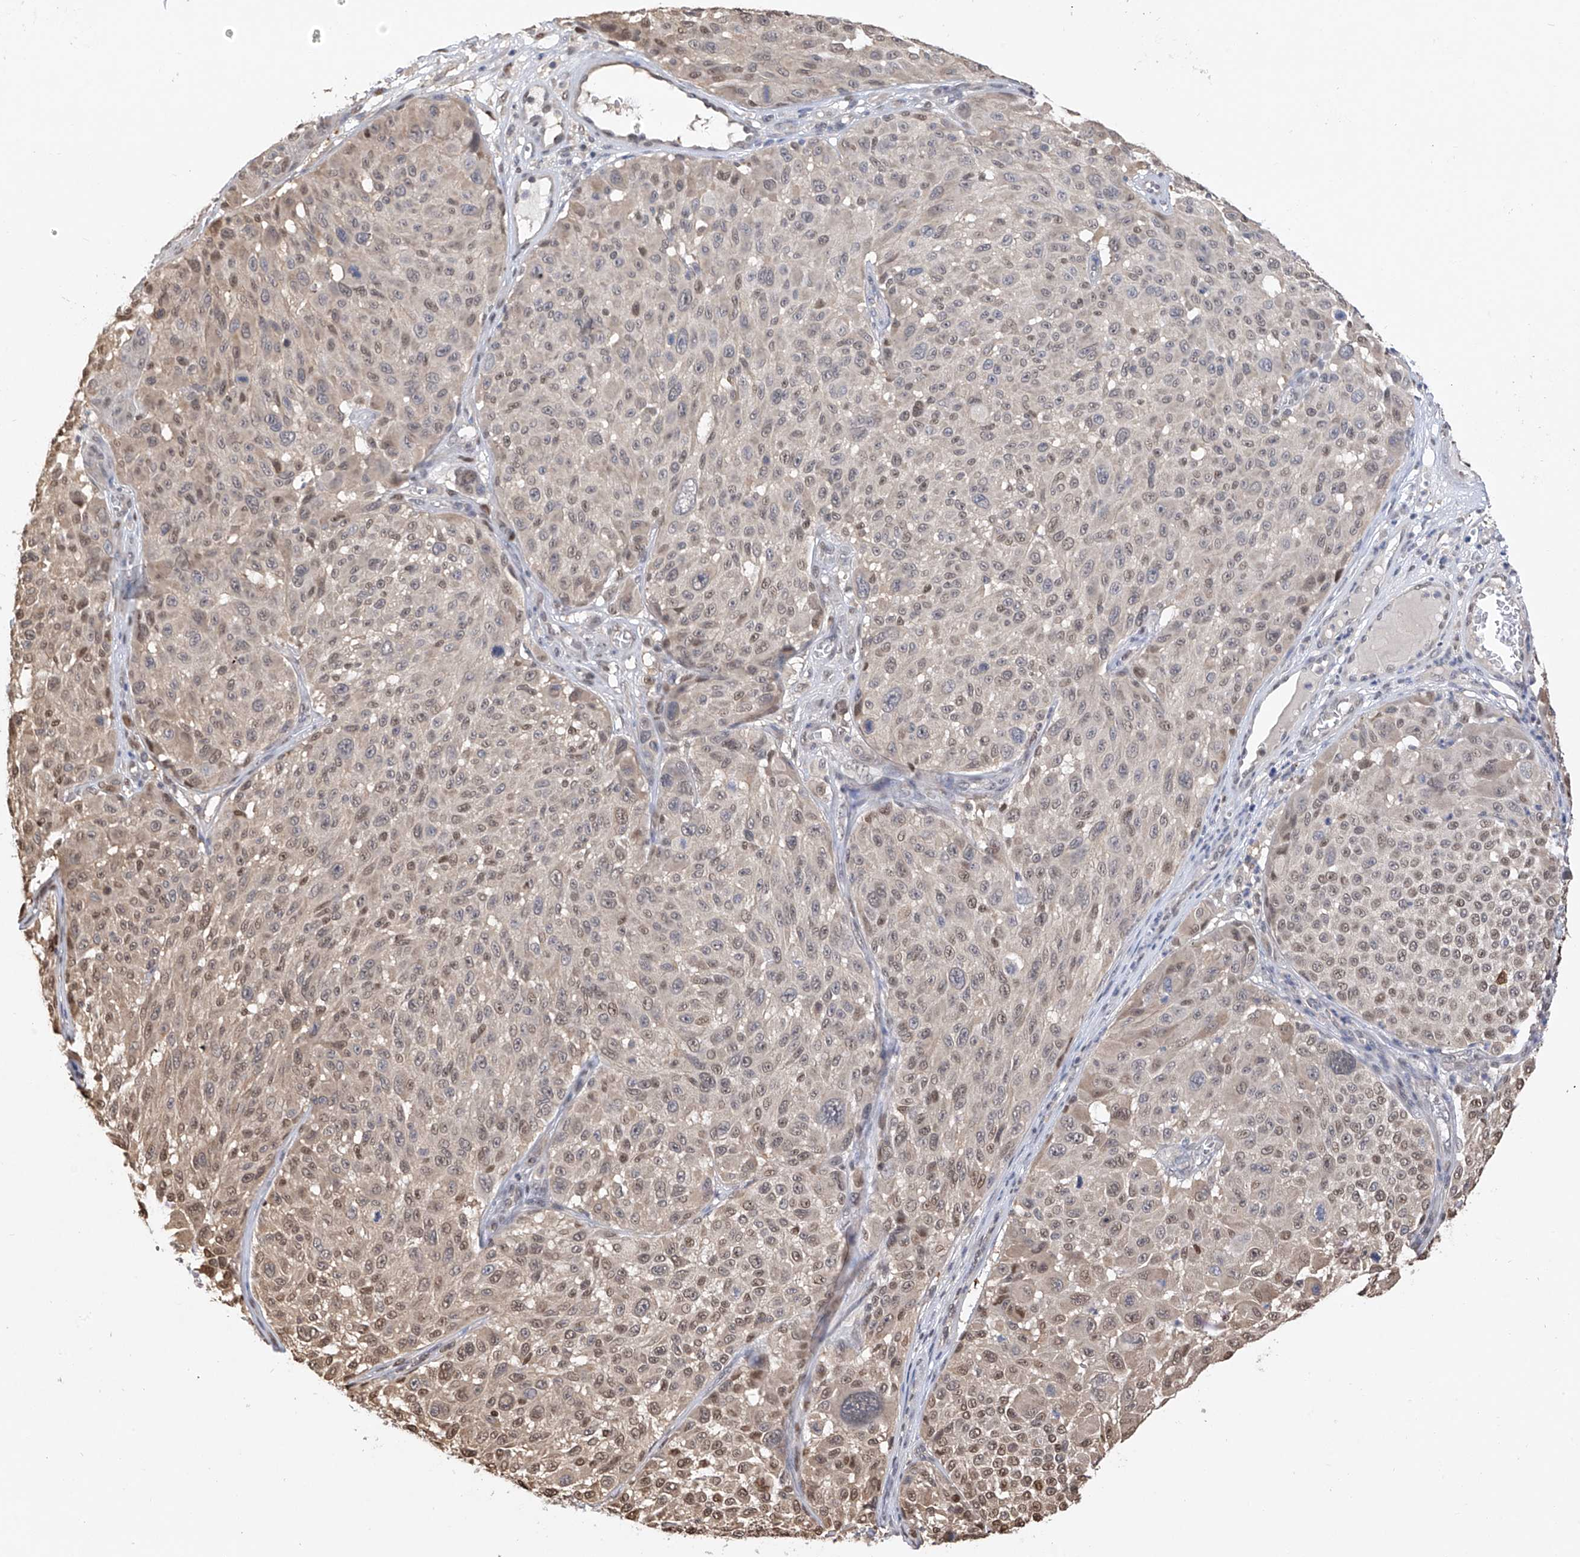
{"staining": {"intensity": "weak", "quantity": "<25%", "location": "nuclear"}, "tissue": "melanoma", "cell_type": "Tumor cells", "image_type": "cancer", "snomed": [{"axis": "morphology", "description": "Malignant melanoma, NOS"}, {"axis": "topography", "description": "Skin"}], "caption": "DAB immunohistochemical staining of human melanoma demonstrates no significant expression in tumor cells.", "gene": "PMM1", "patient": {"sex": "male", "age": 83}}